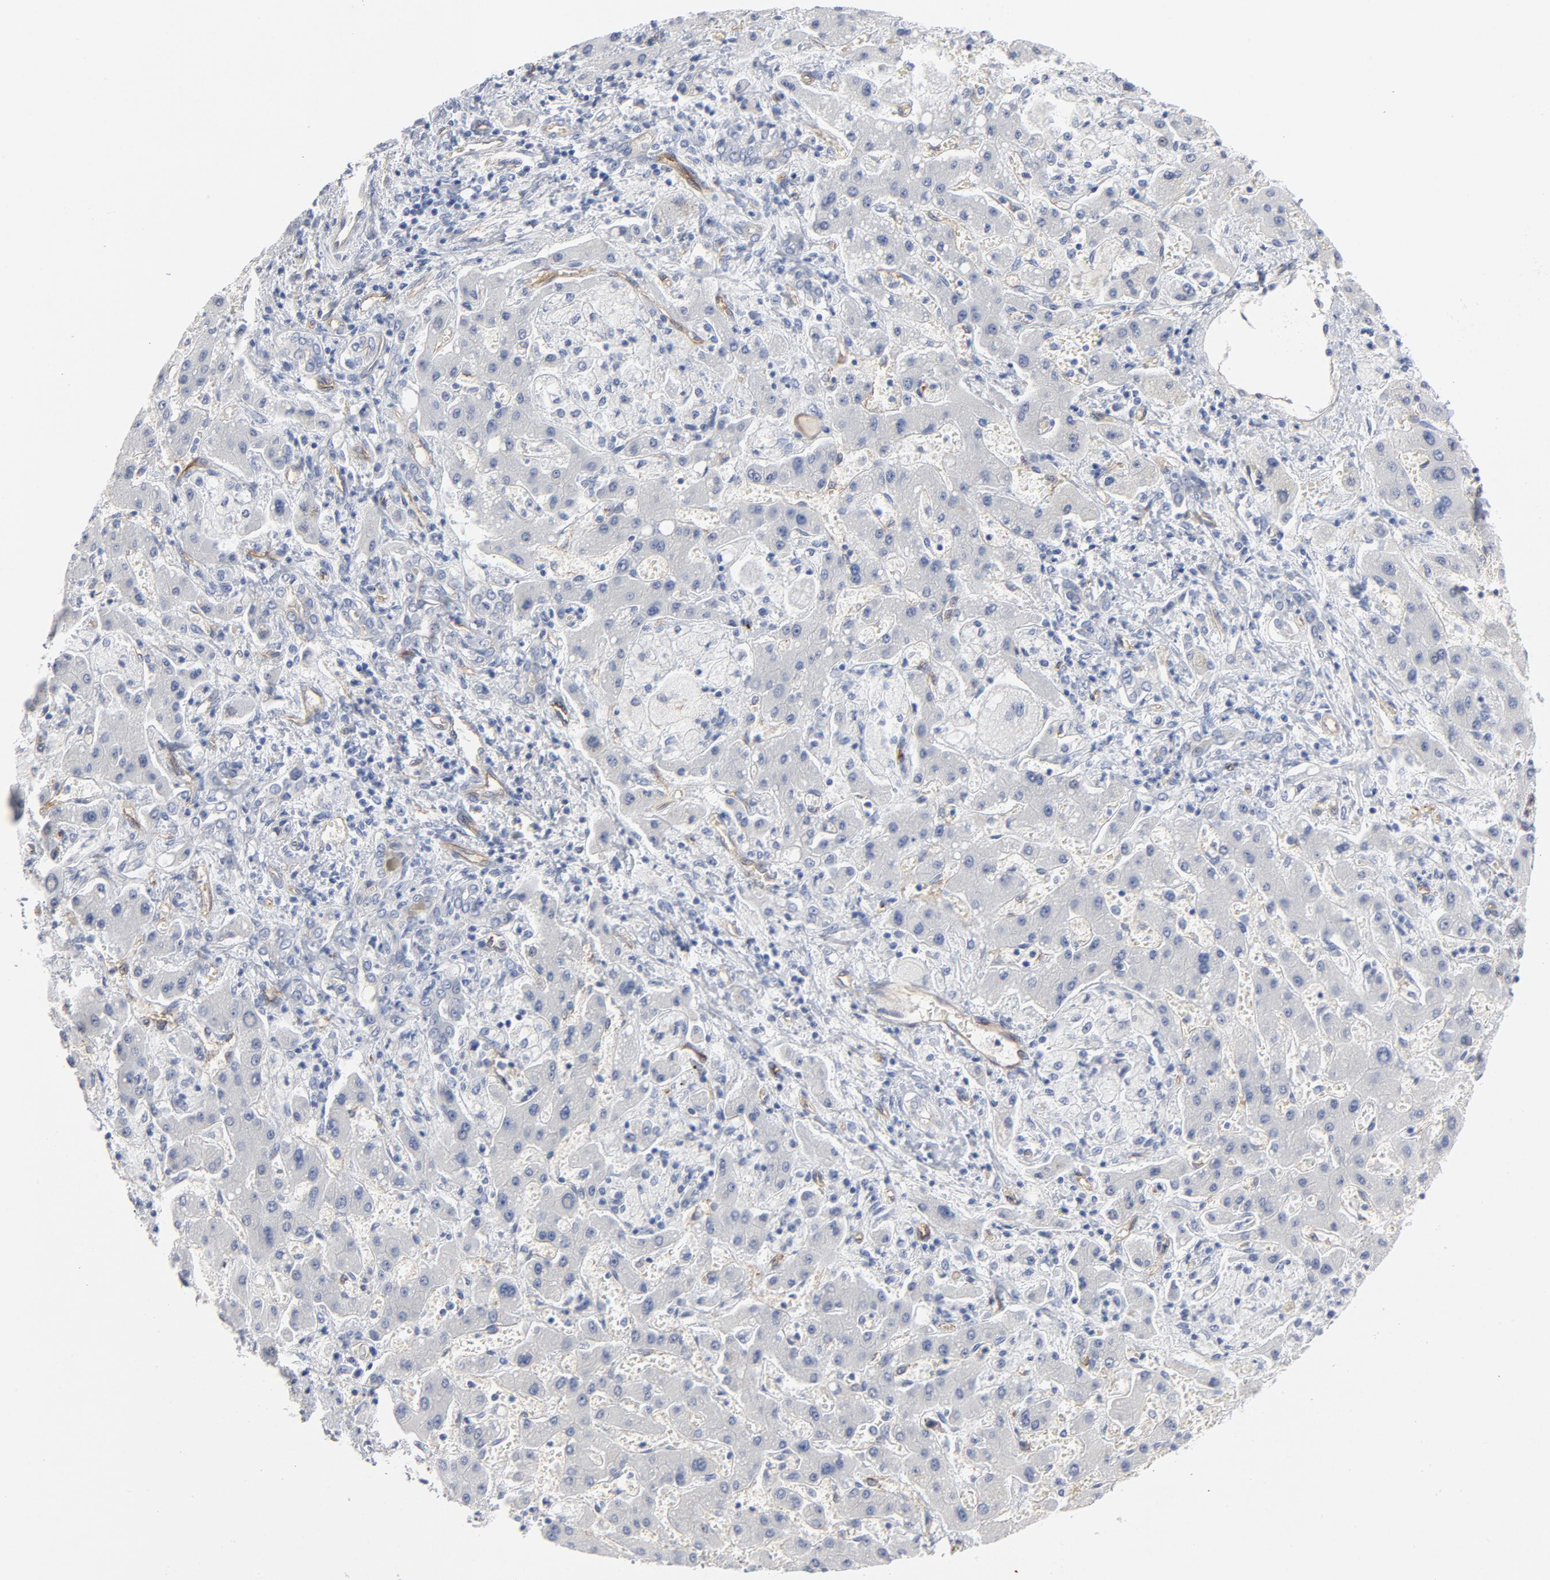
{"staining": {"intensity": "negative", "quantity": "none", "location": "none"}, "tissue": "liver cancer", "cell_type": "Tumor cells", "image_type": "cancer", "snomed": [{"axis": "morphology", "description": "Cholangiocarcinoma"}, {"axis": "topography", "description": "Liver"}], "caption": "Immunohistochemistry (IHC) of human liver cholangiocarcinoma shows no staining in tumor cells. The staining is performed using DAB brown chromogen with nuclei counter-stained in using hematoxylin.", "gene": "SHANK3", "patient": {"sex": "male", "age": 50}}